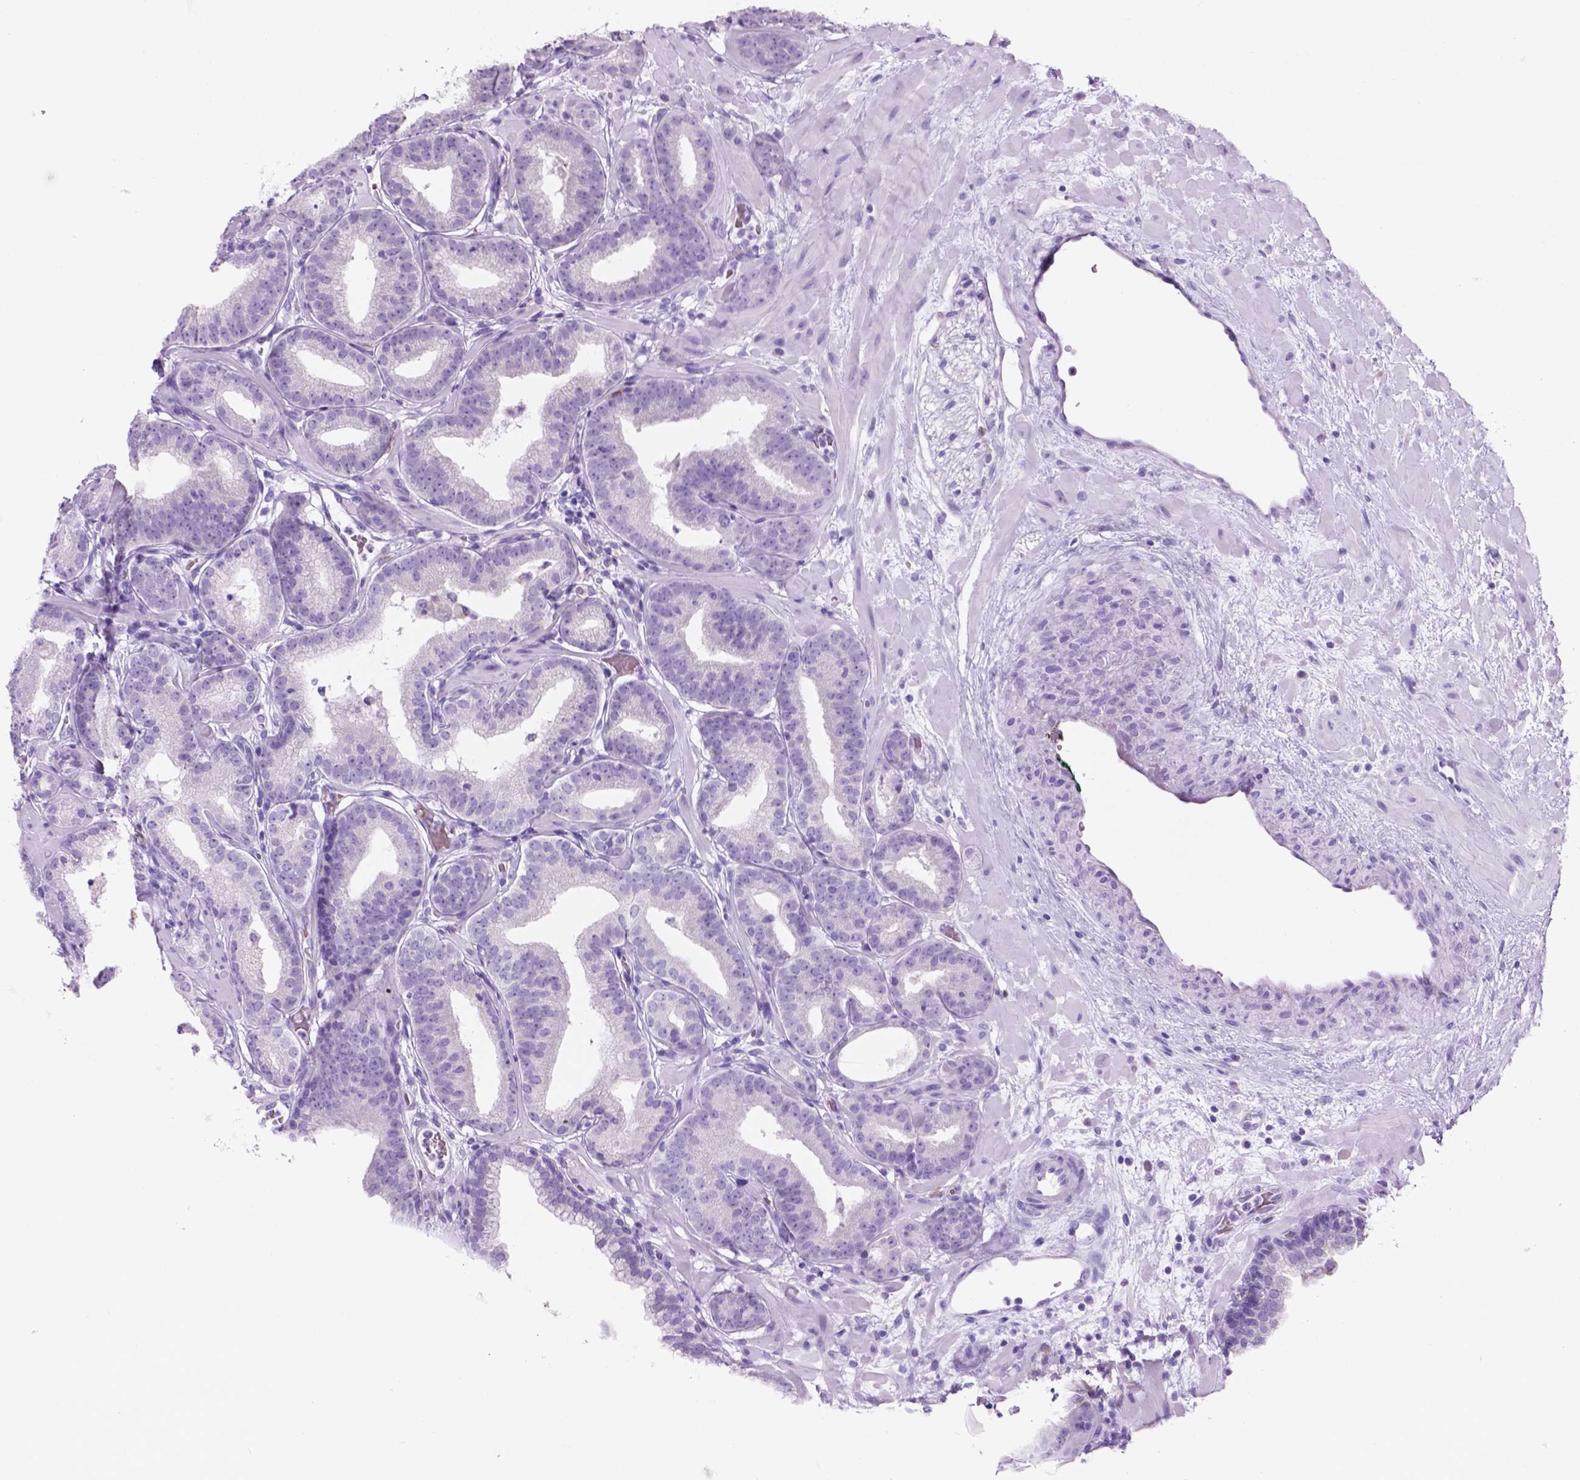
{"staining": {"intensity": "negative", "quantity": "none", "location": "none"}, "tissue": "prostate cancer", "cell_type": "Tumor cells", "image_type": "cancer", "snomed": [{"axis": "morphology", "description": "Adenocarcinoma, Low grade"}, {"axis": "topography", "description": "Prostate"}], "caption": "Immunohistochemistry (IHC) of human adenocarcinoma (low-grade) (prostate) displays no positivity in tumor cells. The staining is performed using DAB brown chromogen with nuclei counter-stained in using hematoxylin.", "gene": "GRIN2B", "patient": {"sex": "male", "age": 68}}